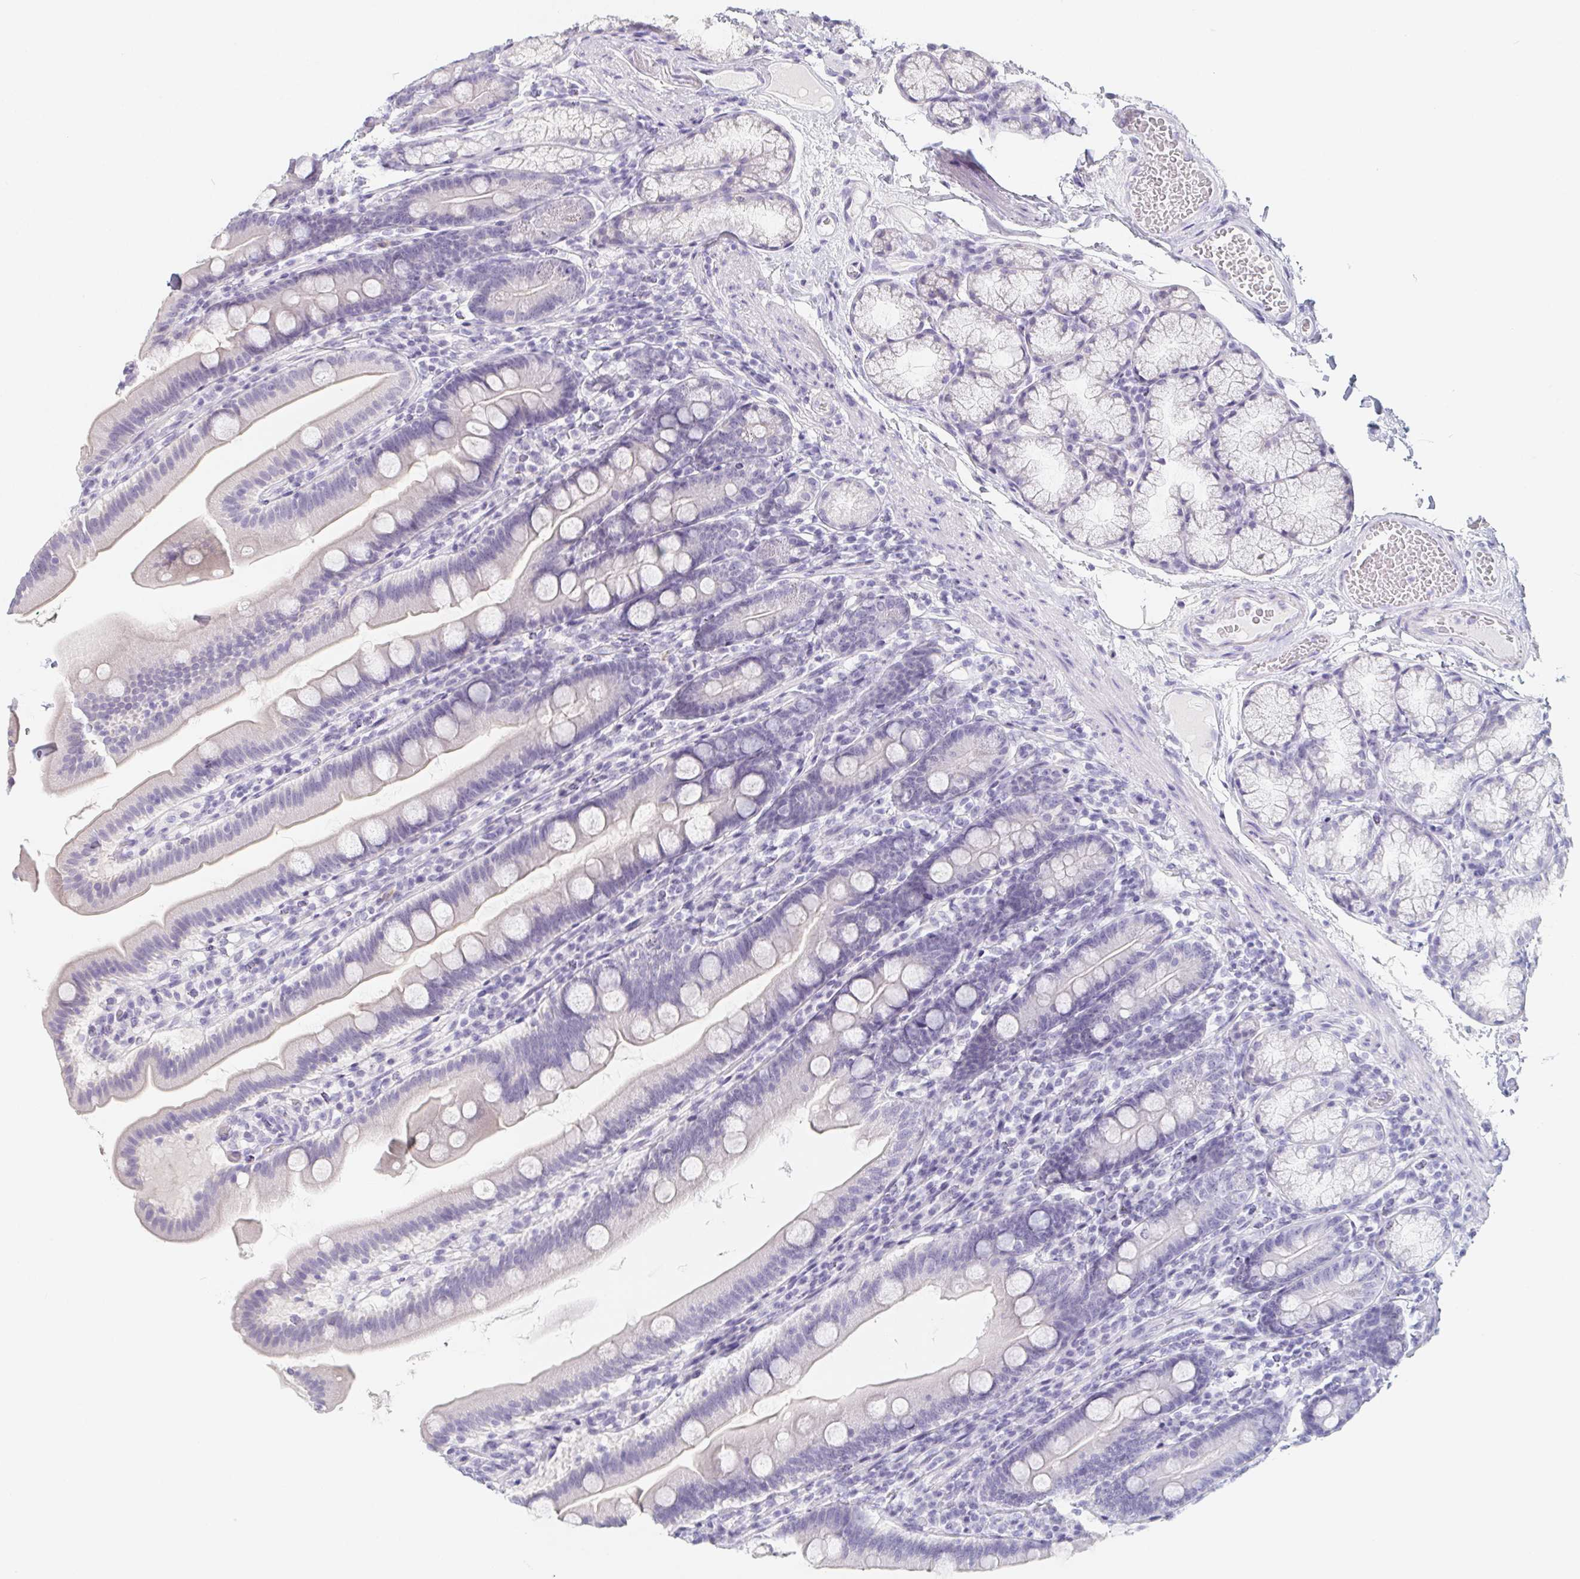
{"staining": {"intensity": "negative", "quantity": "none", "location": "none"}, "tissue": "duodenum", "cell_type": "Glandular cells", "image_type": "normal", "snomed": [{"axis": "morphology", "description": "Normal tissue, NOS"}, {"axis": "topography", "description": "Duodenum"}], "caption": "This is an immunohistochemistry image of benign human duodenum. There is no expression in glandular cells.", "gene": "GLIPR1L1", "patient": {"sex": "female", "age": 67}}